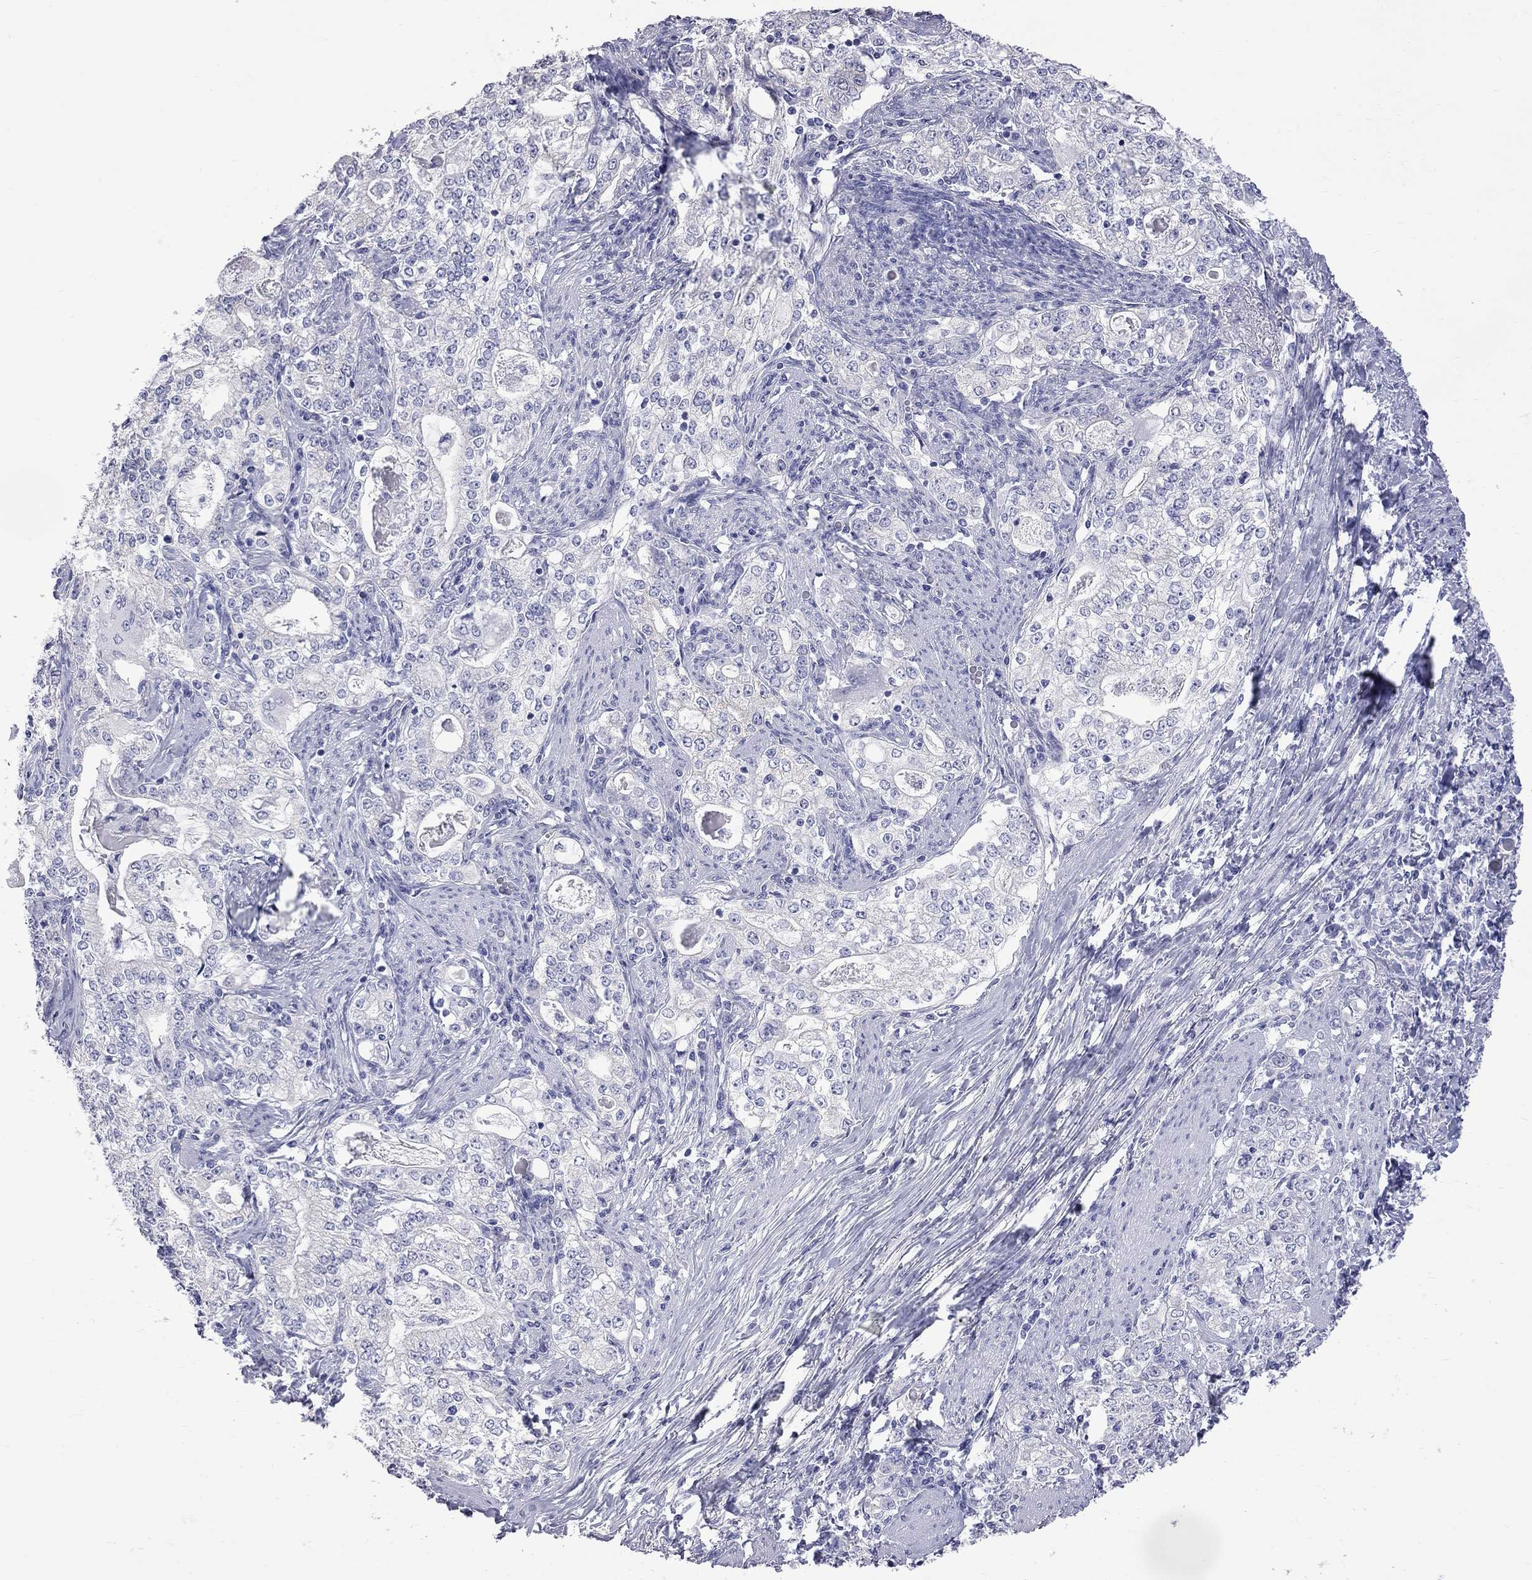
{"staining": {"intensity": "negative", "quantity": "none", "location": "none"}, "tissue": "stomach cancer", "cell_type": "Tumor cells", "image_type": "cancer", "snomed": [{"axis": "morphology", "description": "Adenocarcinoma, NOS"}, {"axis": "topography", "description": "Stomach, lower"}], "caption": "The IHC photomicrograph has no significant staining in tumor cells of stomach cancer (adenocarcinoma) tissue.", "gene": "KCND2", "patient": {"sex": "female", "age": 72}}